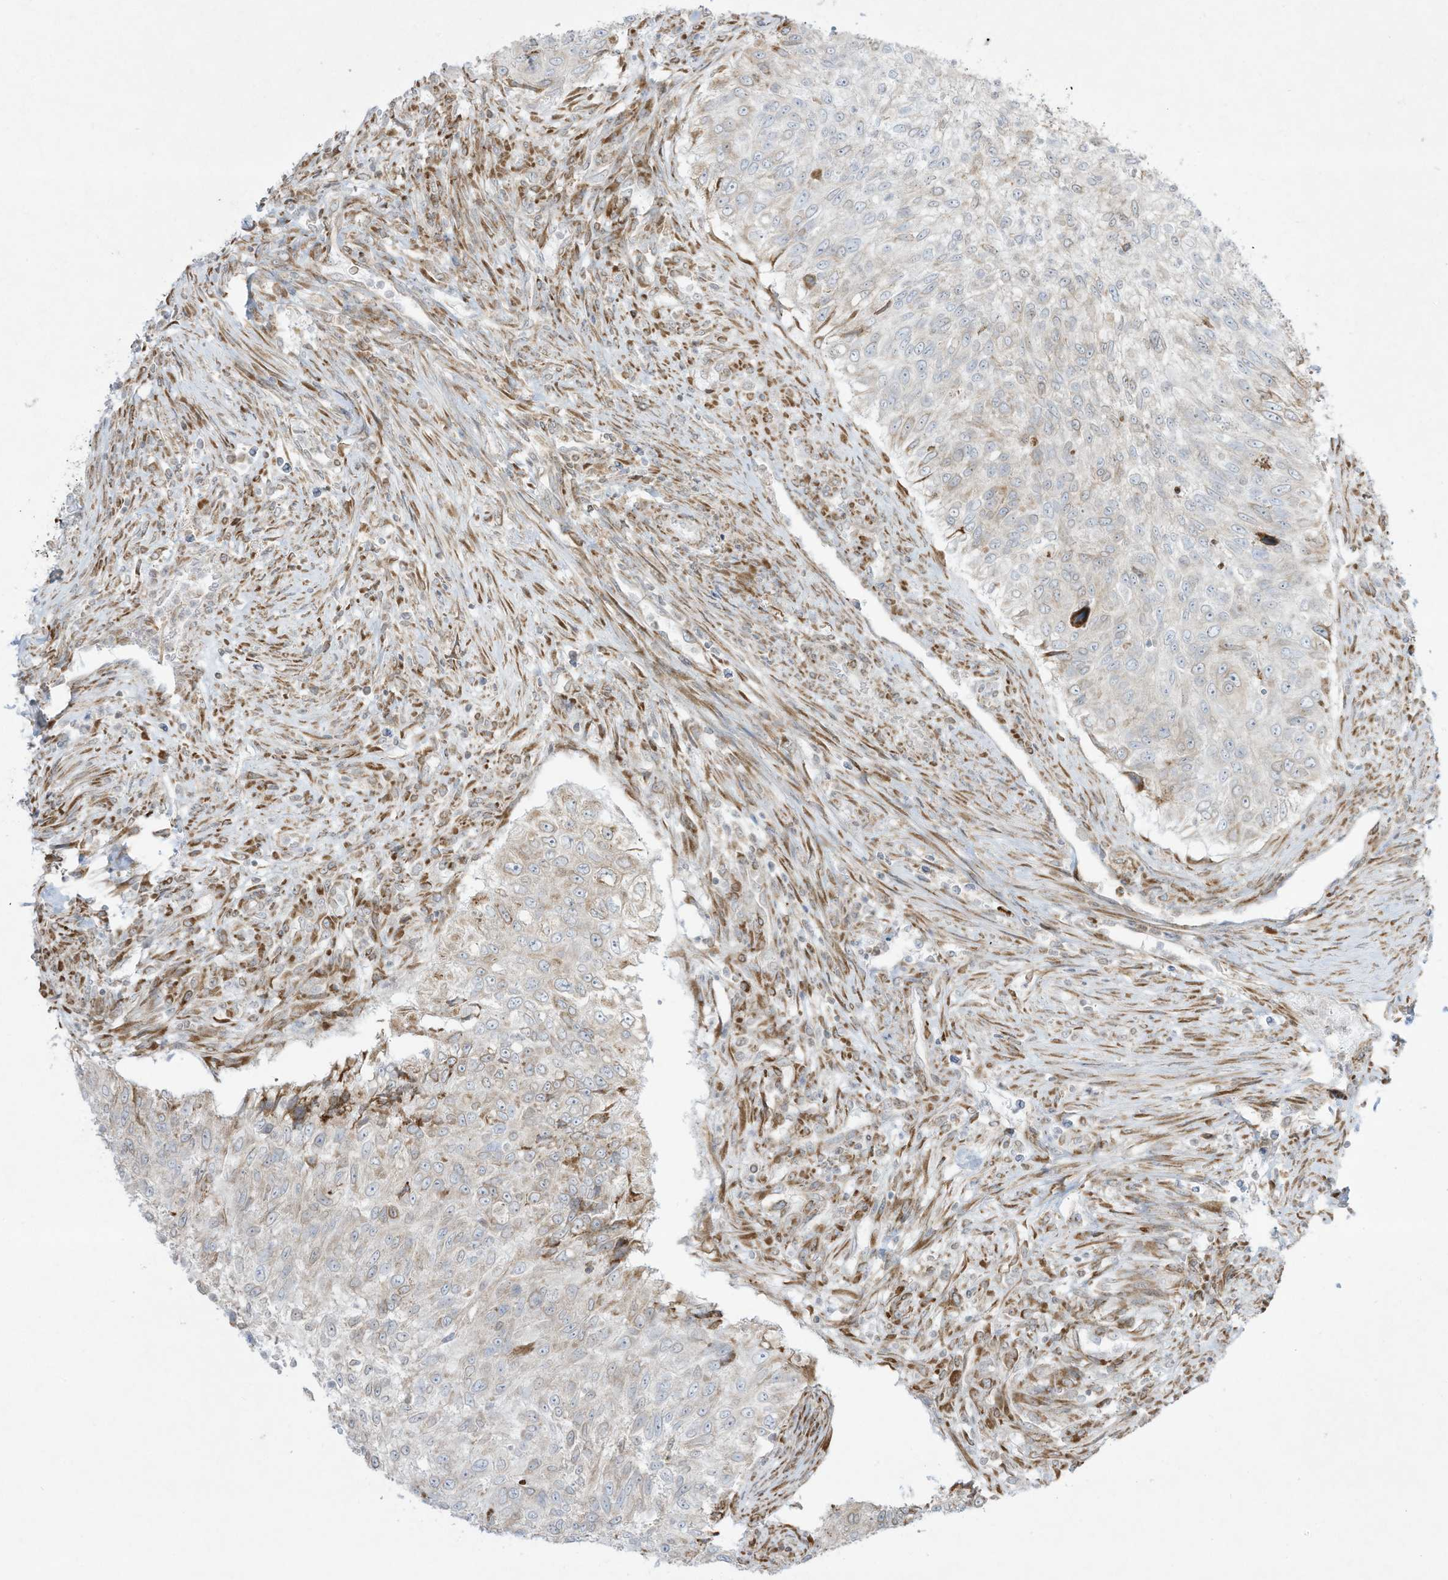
{"staining": {"intensity": "negative", "quantity": "none", "location": "none"}, "tissue": "urothelial cancer", "cell_type": "Tumor cells", "image_type": "cancer", "snomed": [{"axis": "morphology", "description": "Urothelial carcinoma, High grade"}, {"axis": "topography", "description": "Urinary bladder"}], "caption": "High power microscopy photomicrograph of an IHC photomicrograph of urothelial carcinoma (high-grade), revealing no significant positivity in tumor cells. (DAB (3,3'-diaminobenzidine) immunohistochemistry visualized using brightfield microscopy, high magnification).", "gene": "PTK6", "patient": {"sex": "female", "age": 60}}